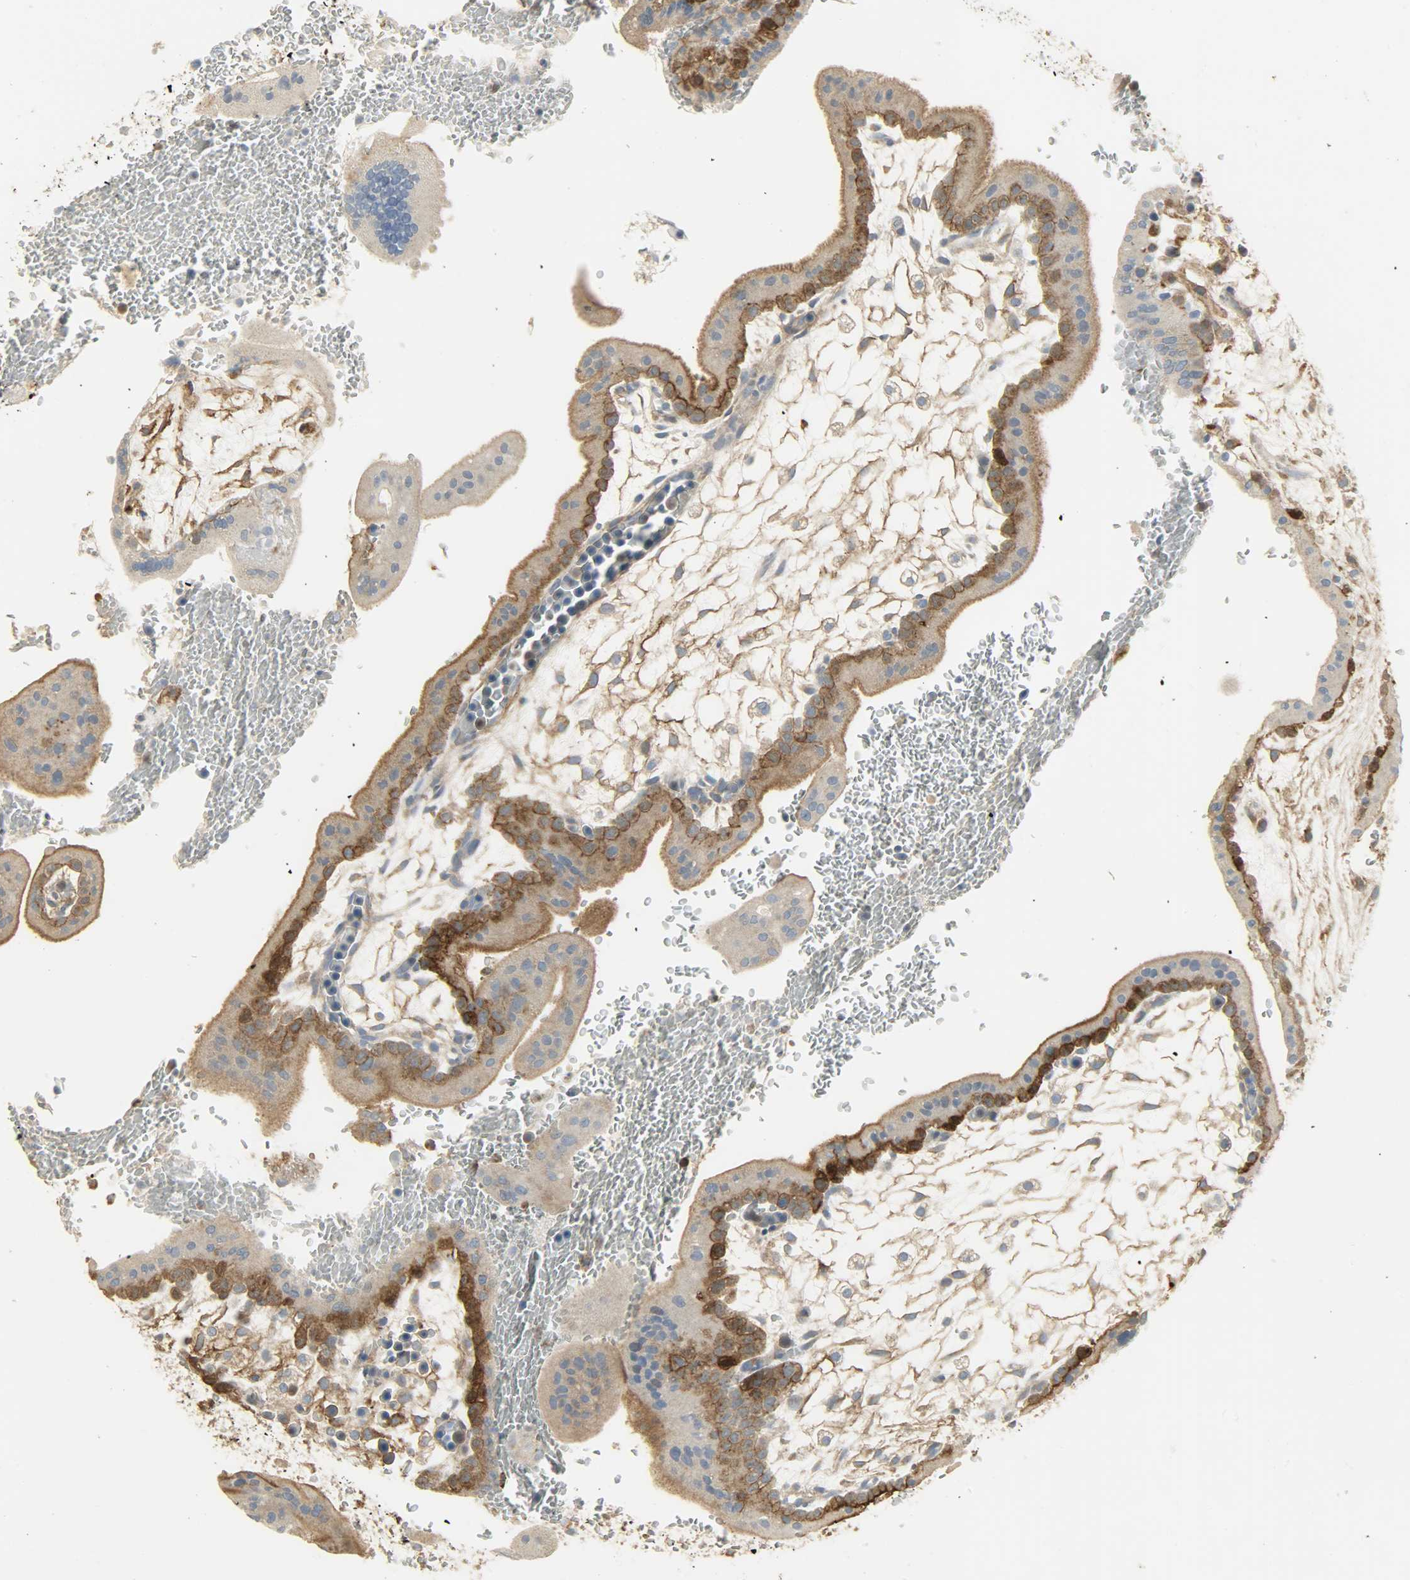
{"staining": {"intensity": "moderate", "quantity": "25%-75%", "location": "cytoplasmic/membranous"}, "tissue": "placenta", "cell_type": "Trophoblastic cells", "image_type": "normal", "snomed": [{"axis": "morphology", "description": "Normal tissue, NOS"}, {"axis": "topography", "description": "Placenta"}], "caption": "Moderate cytoplasmic/membranous staining is identified in approximately 25%-75% of trophoblastic cells in benign placenta.", "gene": "ENPEP", "patient": {"sex": "female", "age": 35}}